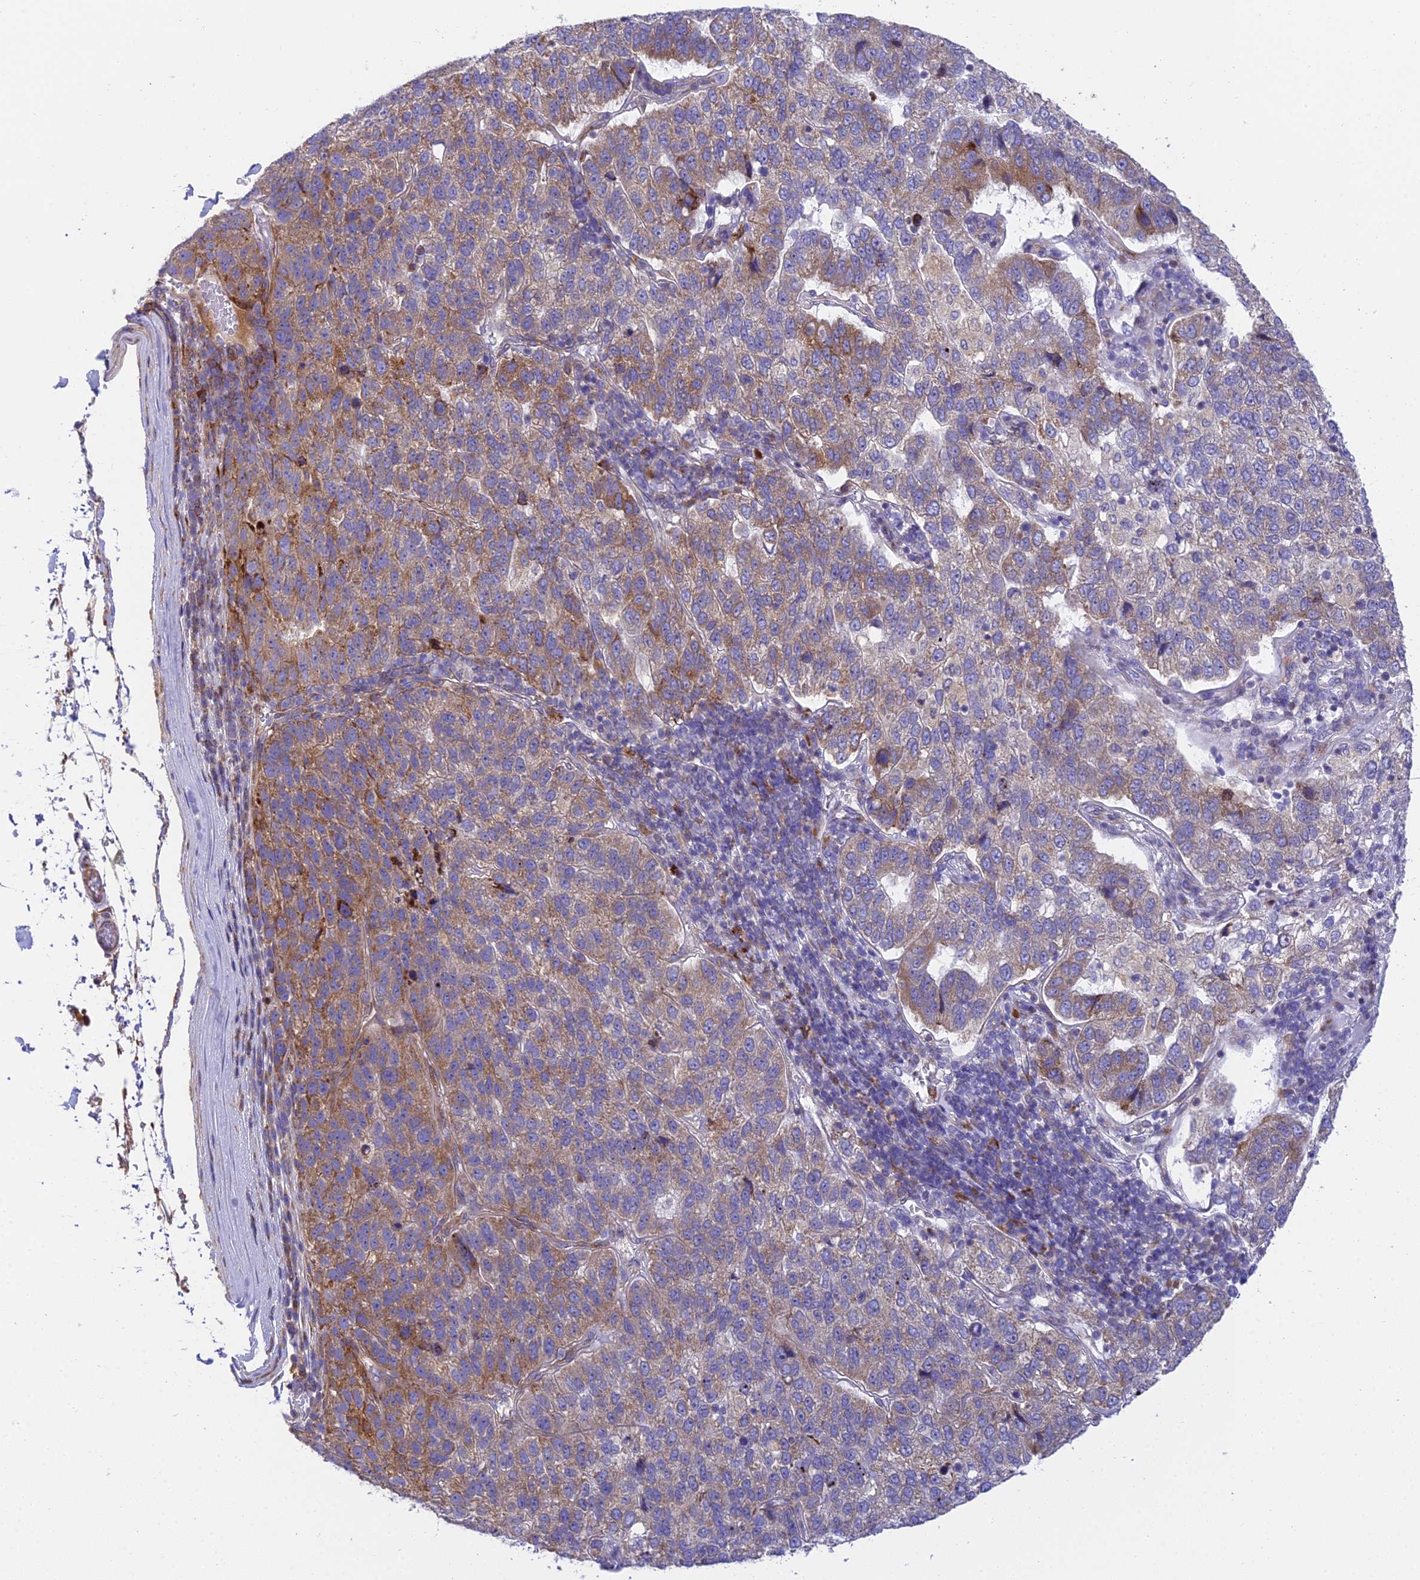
{"staining": {"intensity": "moderate", "quantity": "25%-75%", "location": "cytoplasmic/membranous"}, "tissue": "pancreatic cancer", "cell_type": "Tumor cells", "image_type": "cancer", "snomed": [{"axis": "morphology", "description": "Adenocarcinoma, NOS"}, {"axis": "topography", "description": "Pancreas"}], "caption": "Immunohistochemistry (IHC) (DAB (3,3'-diaminobenzidine)) staining of human pancreatic adenocarcinoma reveals moderate cytoplasmic/membranous protein positivity in approximately 25%-75% of tumor cells. (Stains: DAB (3,3'-diaminobenzidine) in brown, nuclei in blue, Microscopy: brightfield microscopy at high magnification).", "gene": "CLCN7", "patient": {"sex": "female", "age": 61}}